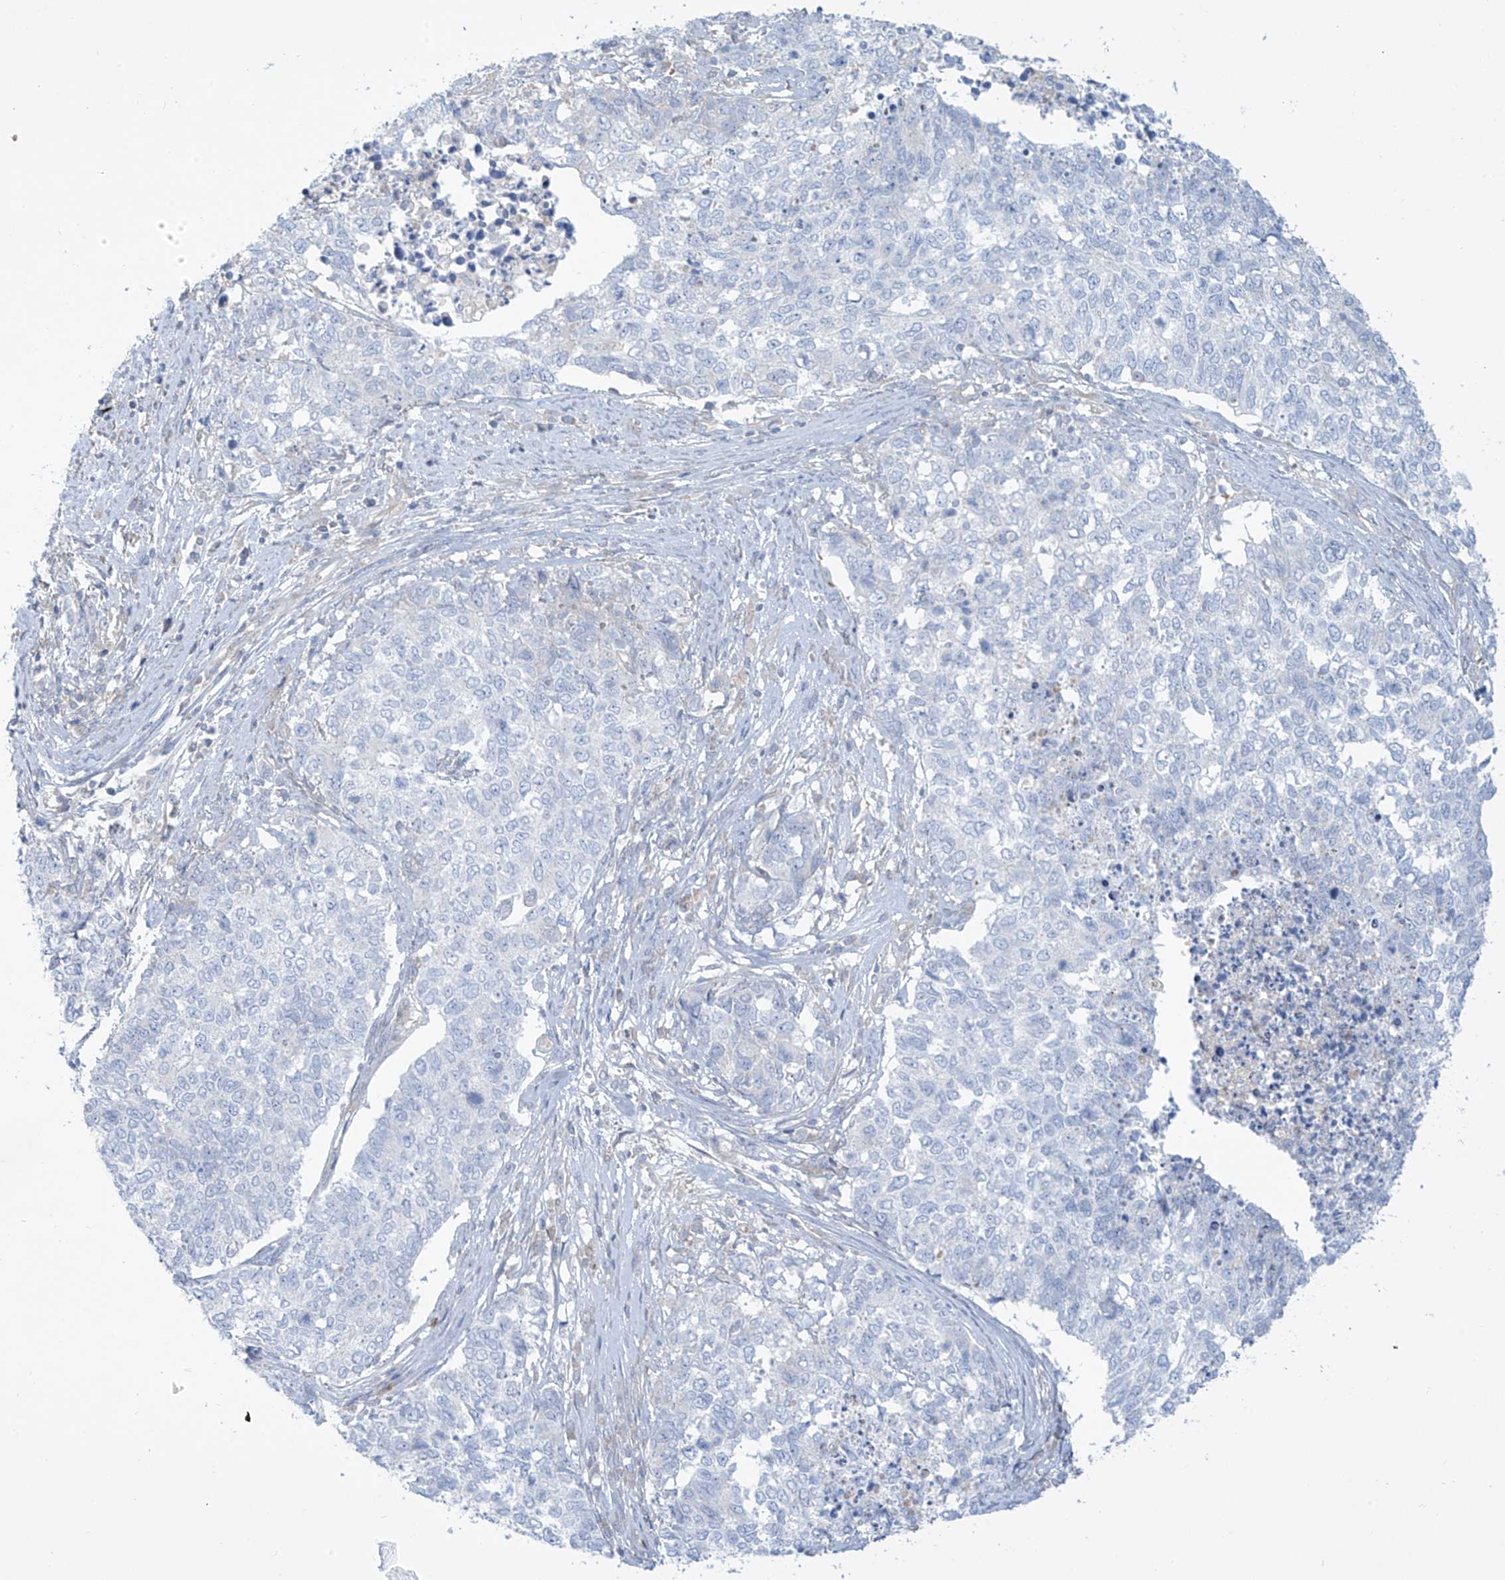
{"staining": {"intensity": "negative", "quantity": "none", "location": "none"}, "tissue": "cervical cancer", "cell_type": "Tumor cells", "image_type": "cancer", "snomed": [{"axis": "morphology", "description": "Squamous cell carcinoma, NOS"}, {"axis": "topography", "description": "Cervix"}], "caption": "IHC of human cervical cancer (squamous cell carcinoma) exhibits no positivity in tumor cells.", "gene": "DGKQ", "patient": {"sex": "female", "age": 63}}